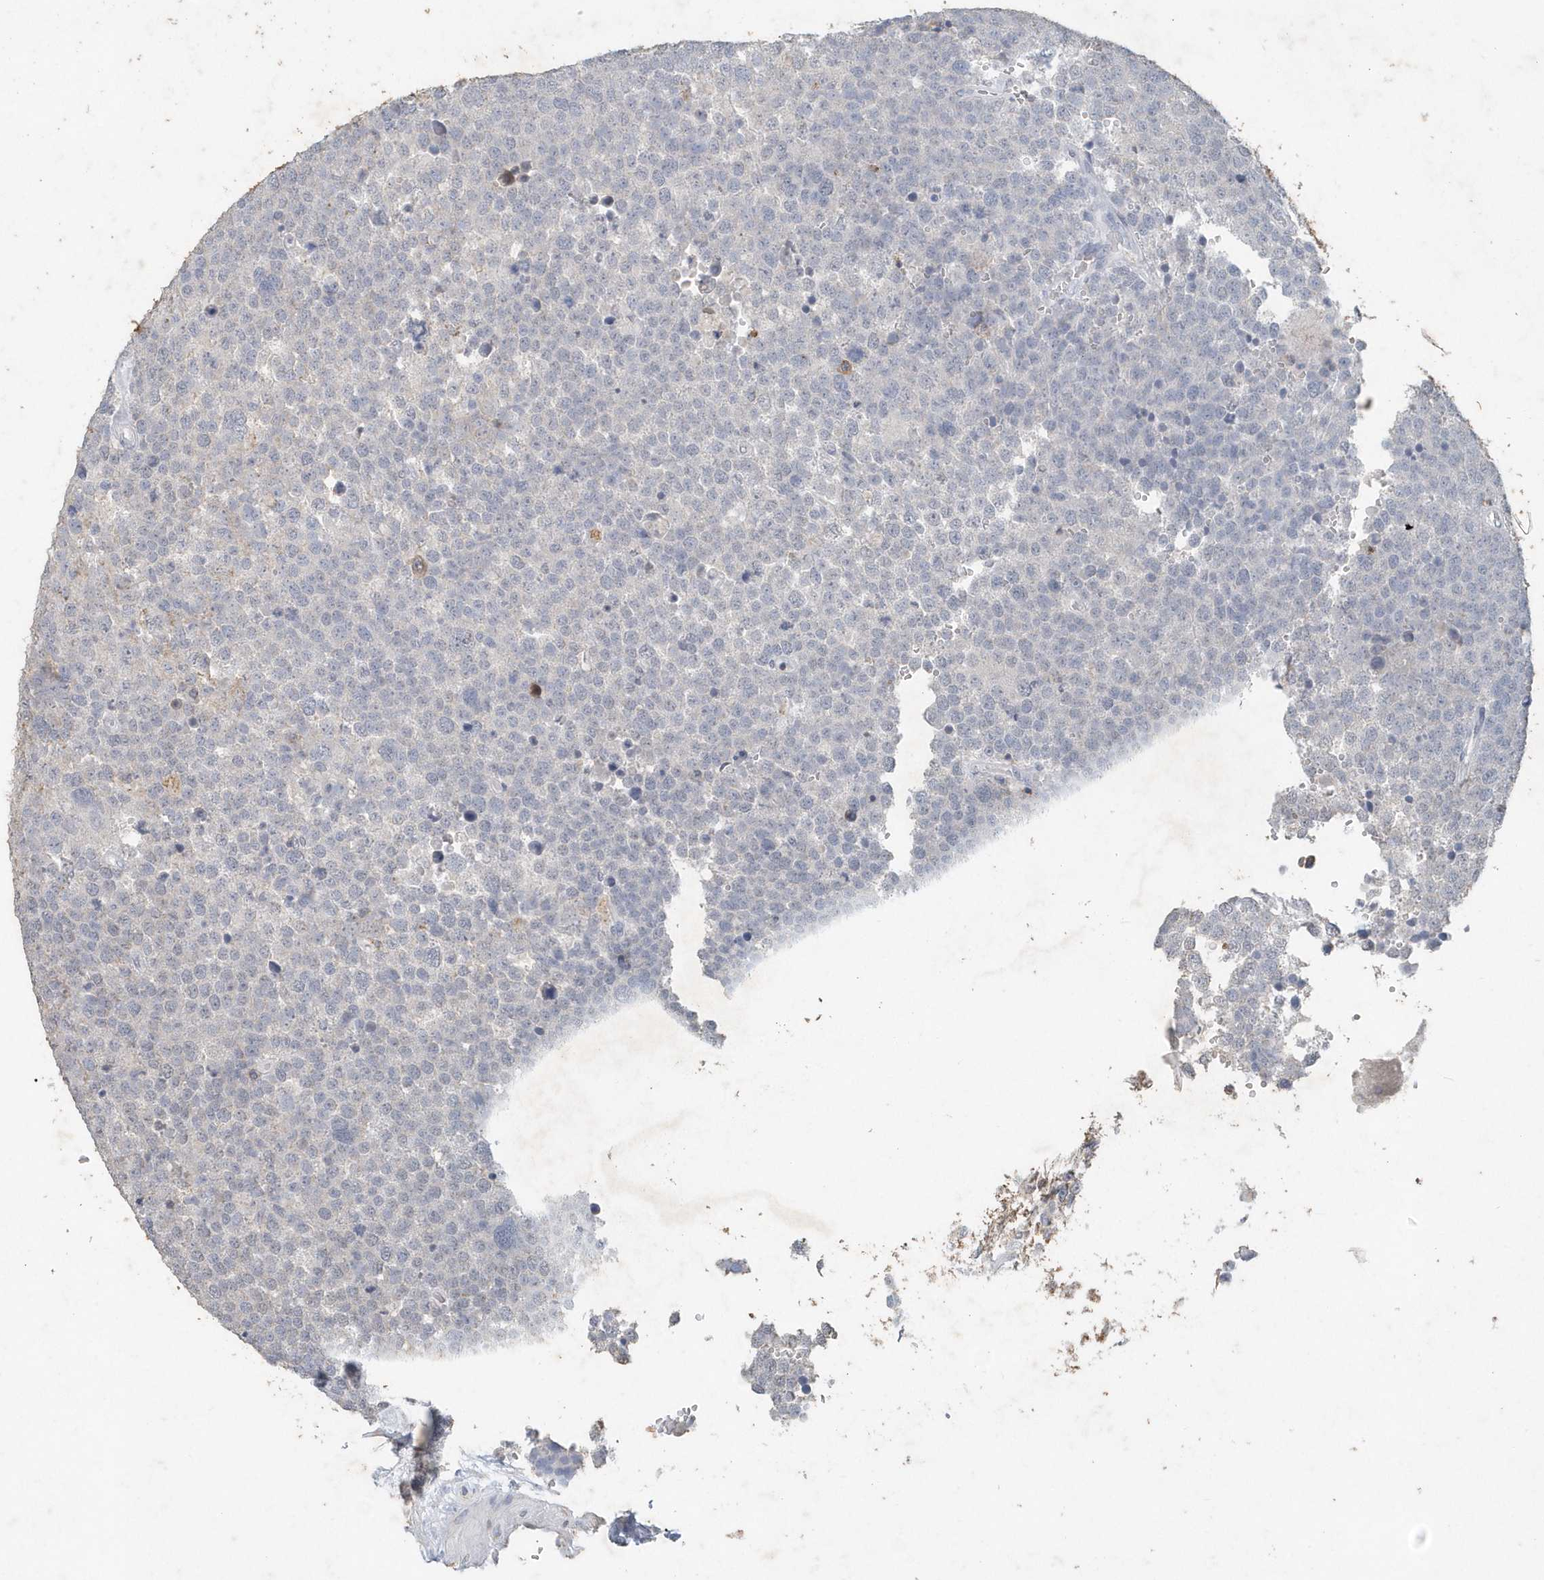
{"staining": {"intensity": "negative", "quantity": "none", "location": "none"}, "tissue": "testis cancer", "cell_type": "Tumor cells", "image_type": "cancer", "snomed": [{"axis": "morphology", "description": "Seminoma, NOS"}, {"axis": "topography", "description": "Testis"}], "caption": "This photomicrograph is of seminoma (testis) stained with immunohistochemistry to label a protein in brown with the nuclei are counter-stained blue. There is no positivity in tumor cells.", "gene": "PDCD1", "patient": {"sex": "male", "age": 71}}